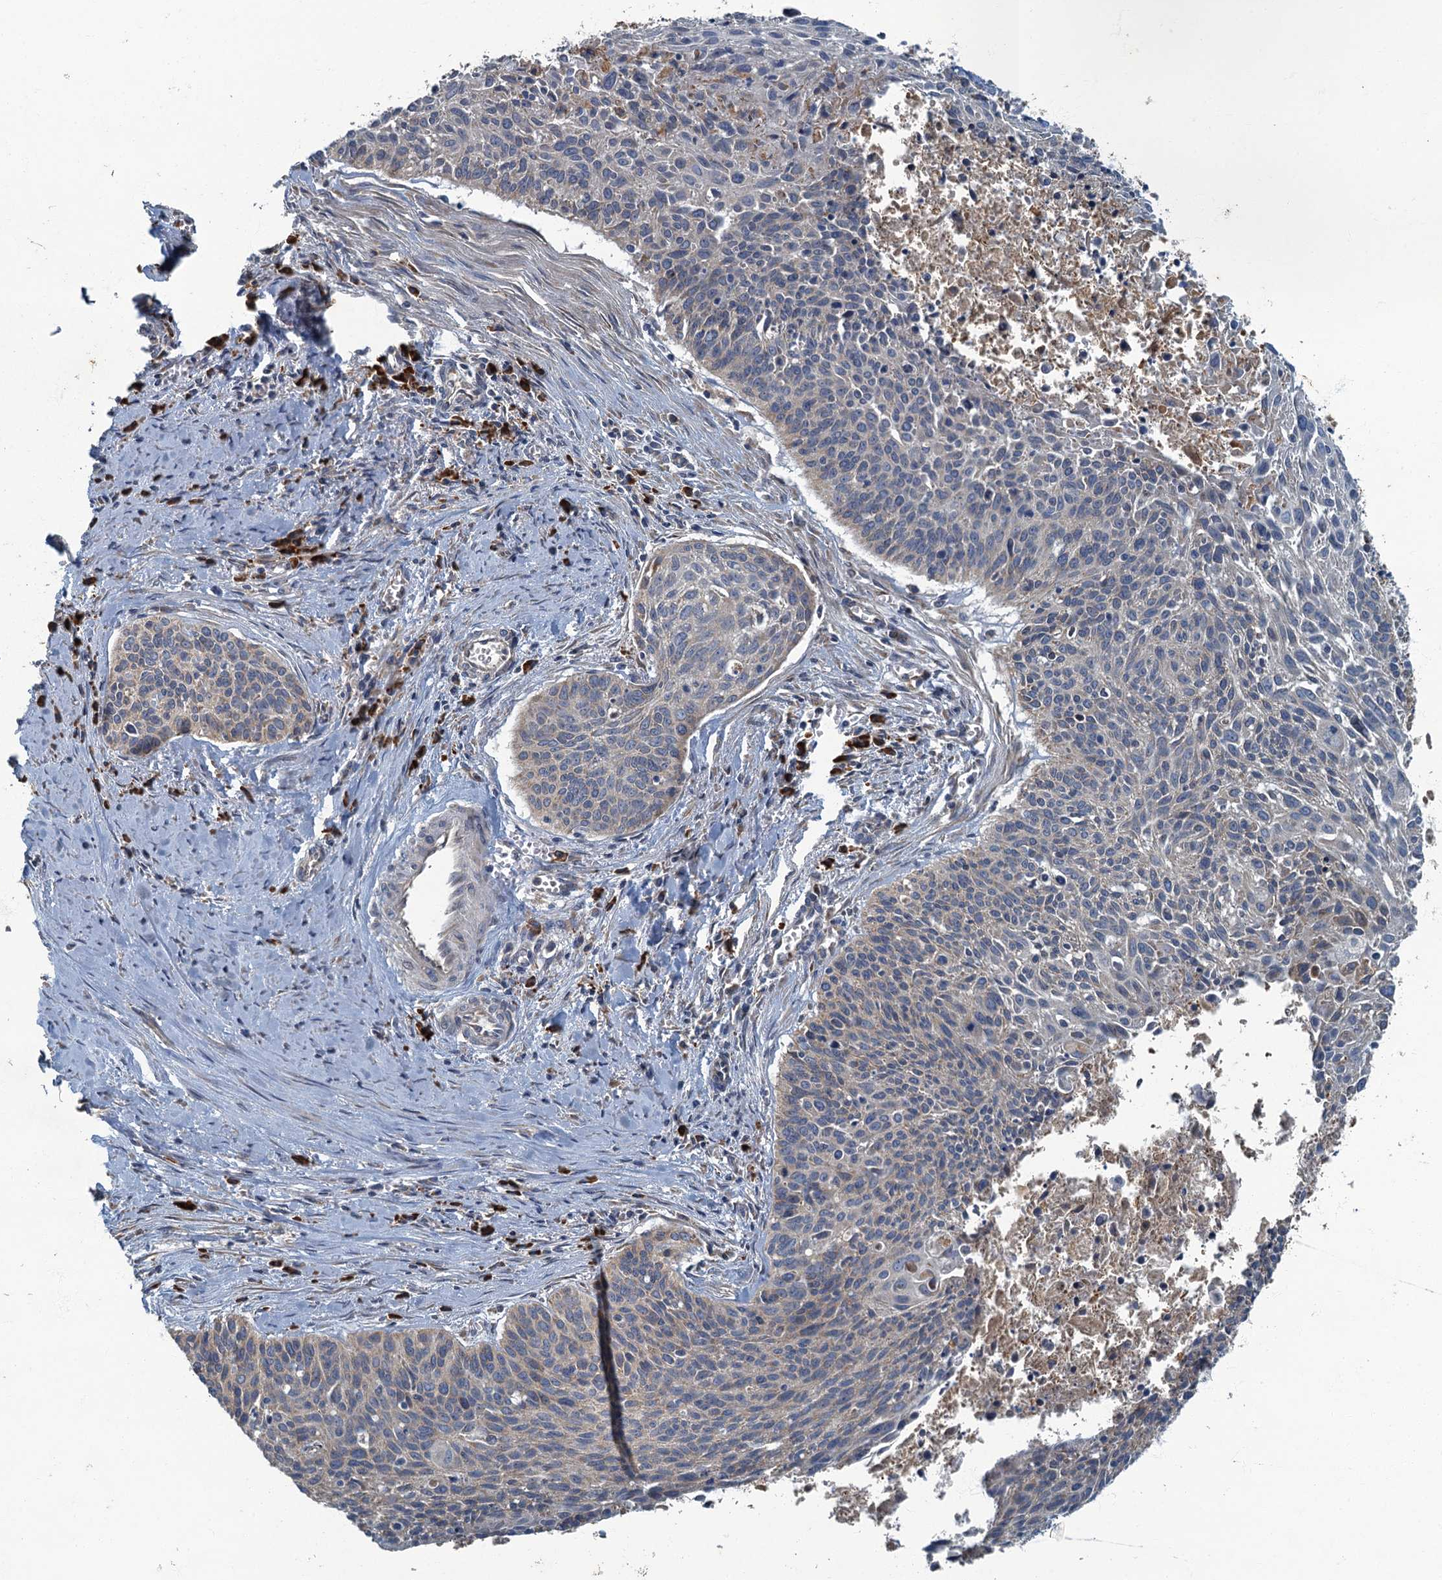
{"staining": {"intensity": "negative", "quantity": "none", "location": "none"}, "tissue": "cervical cancer", "cell_type": "Tumor cells", "image_type": "cancer", "snomed": [{"axis": "morphology", "description": "Squamous cell carcinoma, NOS"}, {"axis": "topography", "description": "Cervix"}], "caption": "Immunohistochemistry (IHC) of human squamous cell carcinoma (cervical) demonstrates no staining in tumor cells.", "gene": "SPDYC", "patient": {"sex": "female", "age": 55}}